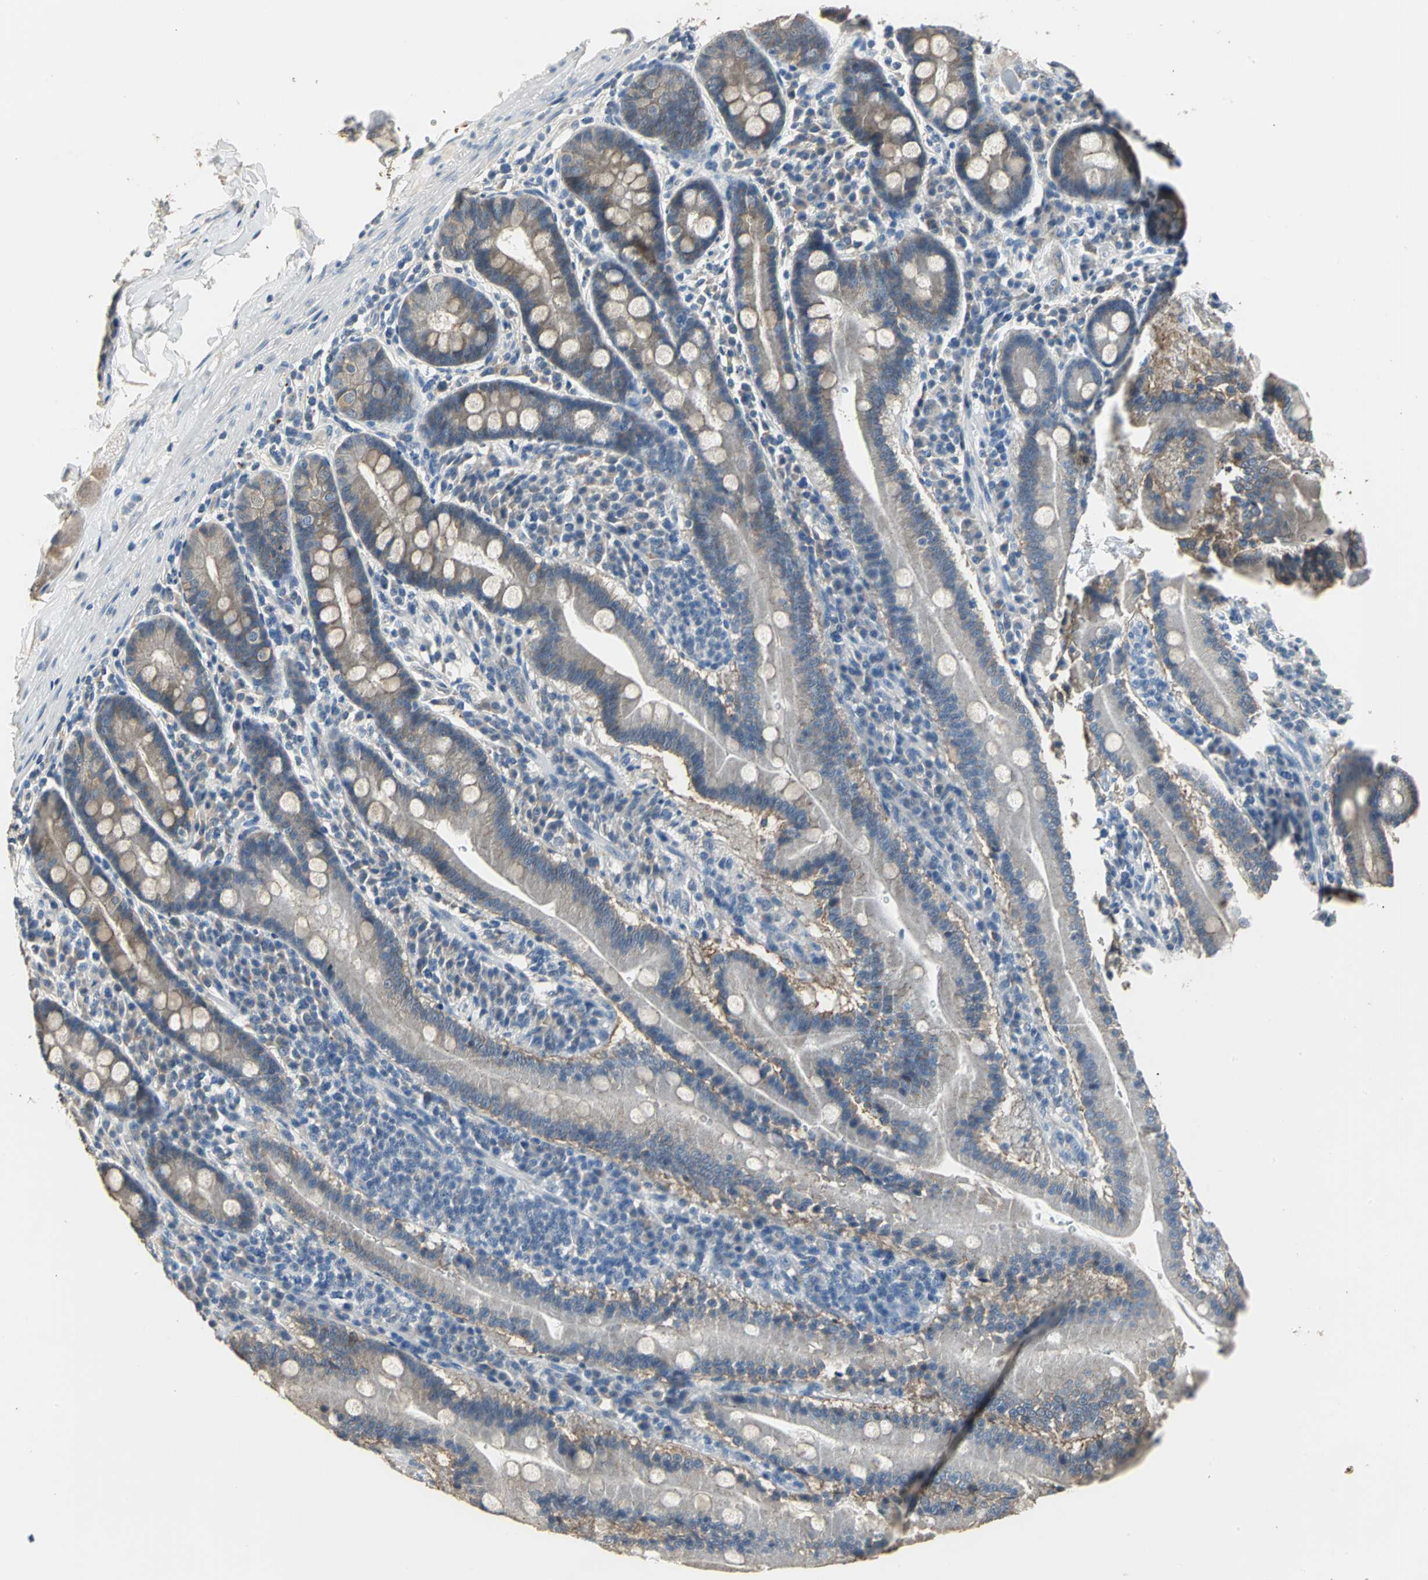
{"staining": {"intensity": "moderate", "quantity": ">75%", "location": "cytoplasmic/membranous"}, "tissue": "duodenum", "cell_type": "Glandular cells", "image_type": "normal", "snomed": [{"axis": "morphology", "description": "Normal tissue, NOS"}, {"axis": "topography", "description": "Duodenum"}], "caption": "Immunohistochemical staining of normal duodenum demonstrates medium levels of moderate cytoplasmic/membranous expression in approximately >75% of glandular cells.", "gene": "OCLN", "patient": {"sex": "male", "age": 50}}